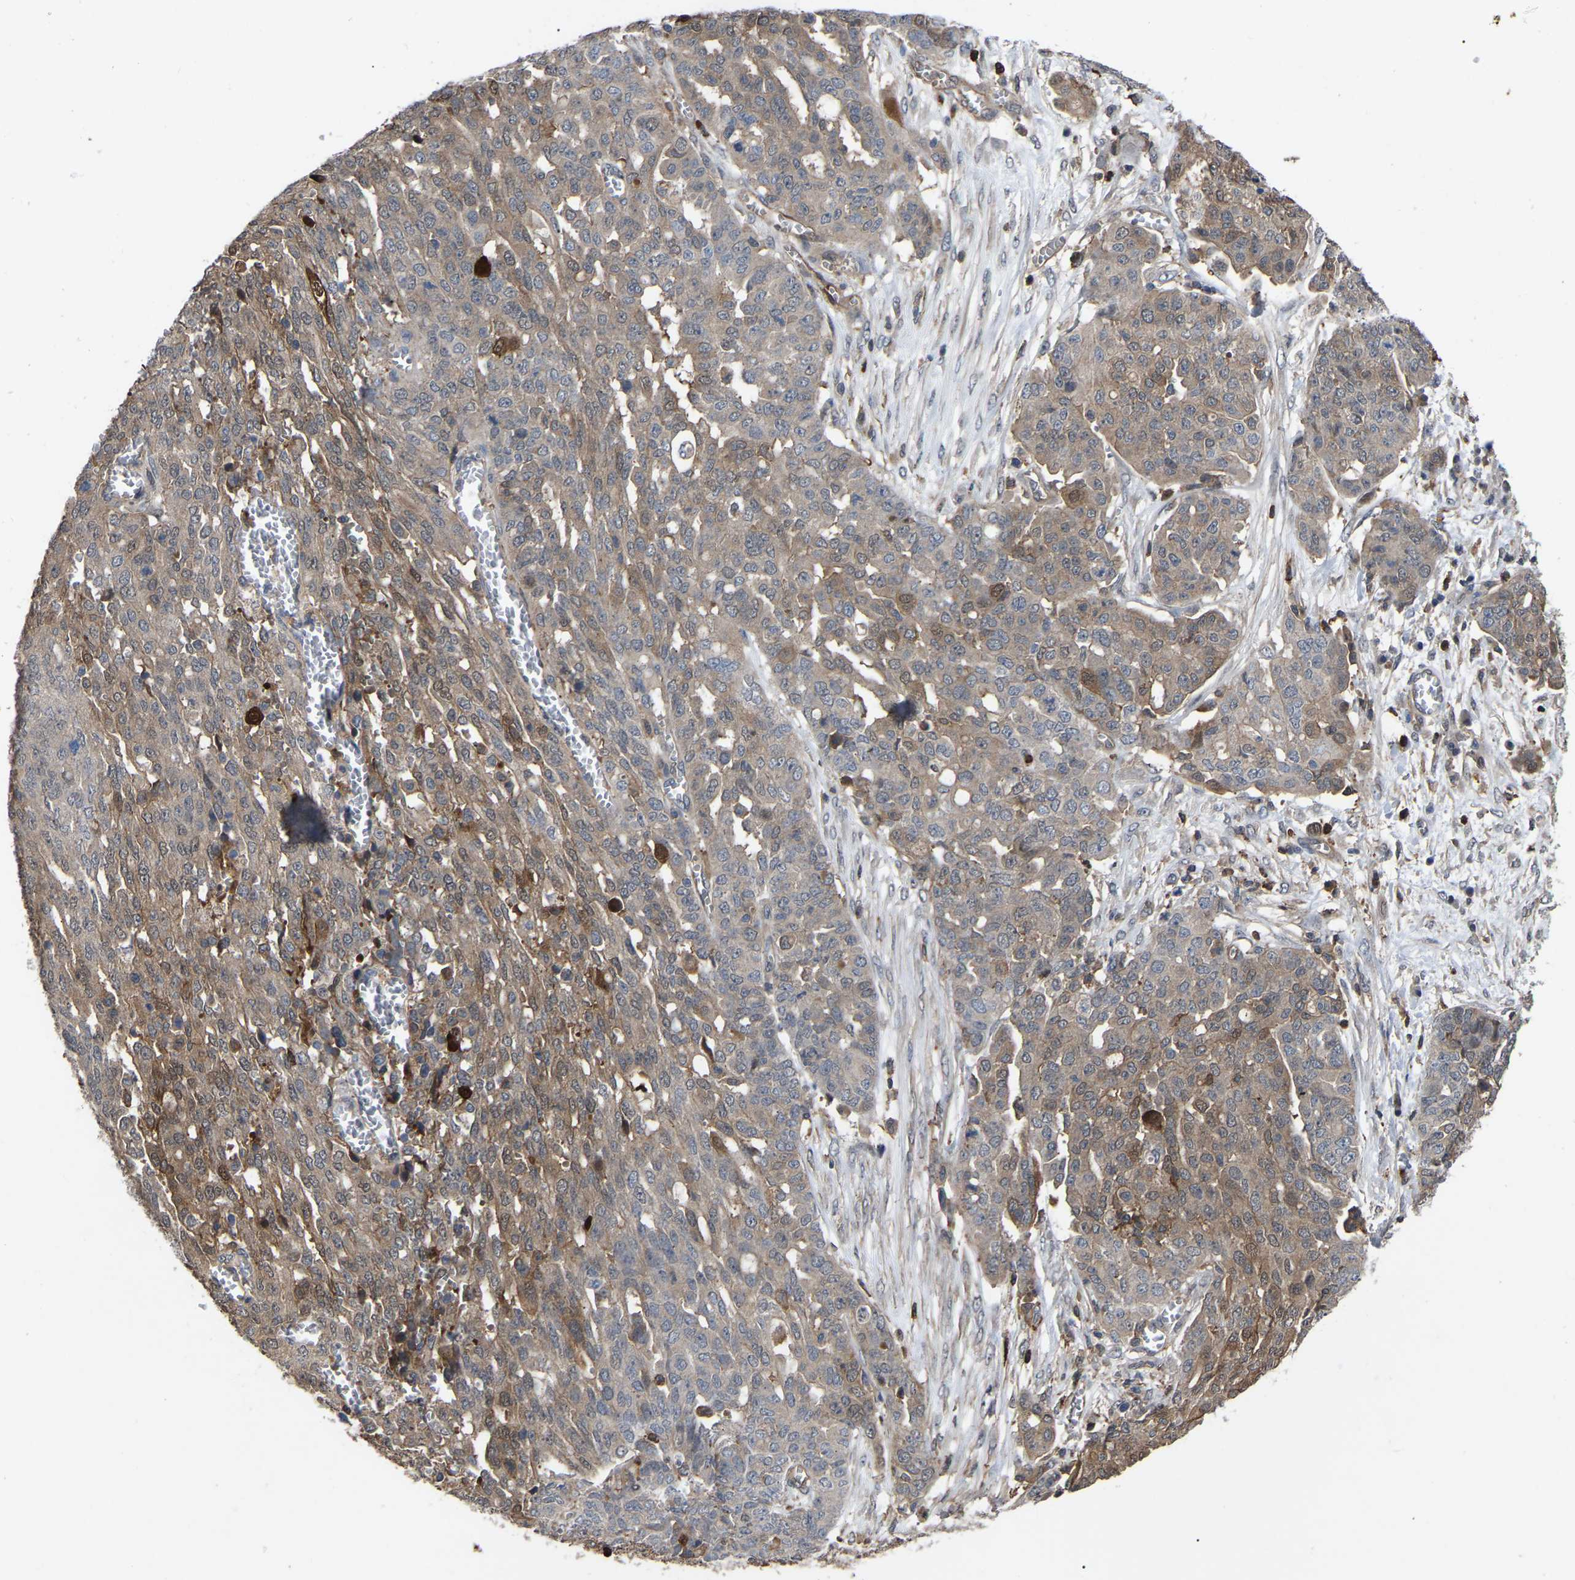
{"staining": {"intensity": "weak", "quantity": ">75%", "location": "cytoplasmic/membranous"}, "tissue": "ovarian cancer", "cell_type": "Tumor cells", "image_type": "cancer", "snomed": [{"axis": "morphology", "description": "Cystadenocarcinoma, serous, NOS"}, {"axis": "topography", "description": "Soft tissue"}, {"axis": "topography", "description": "Ovary"}], "caption": "A brown stain highlights weak cytoplasmic/membranous staining of a protein in ovarian cancer tumor cells.", "gene": "CIT", "patient": {"sex": "female", "age": 57}}